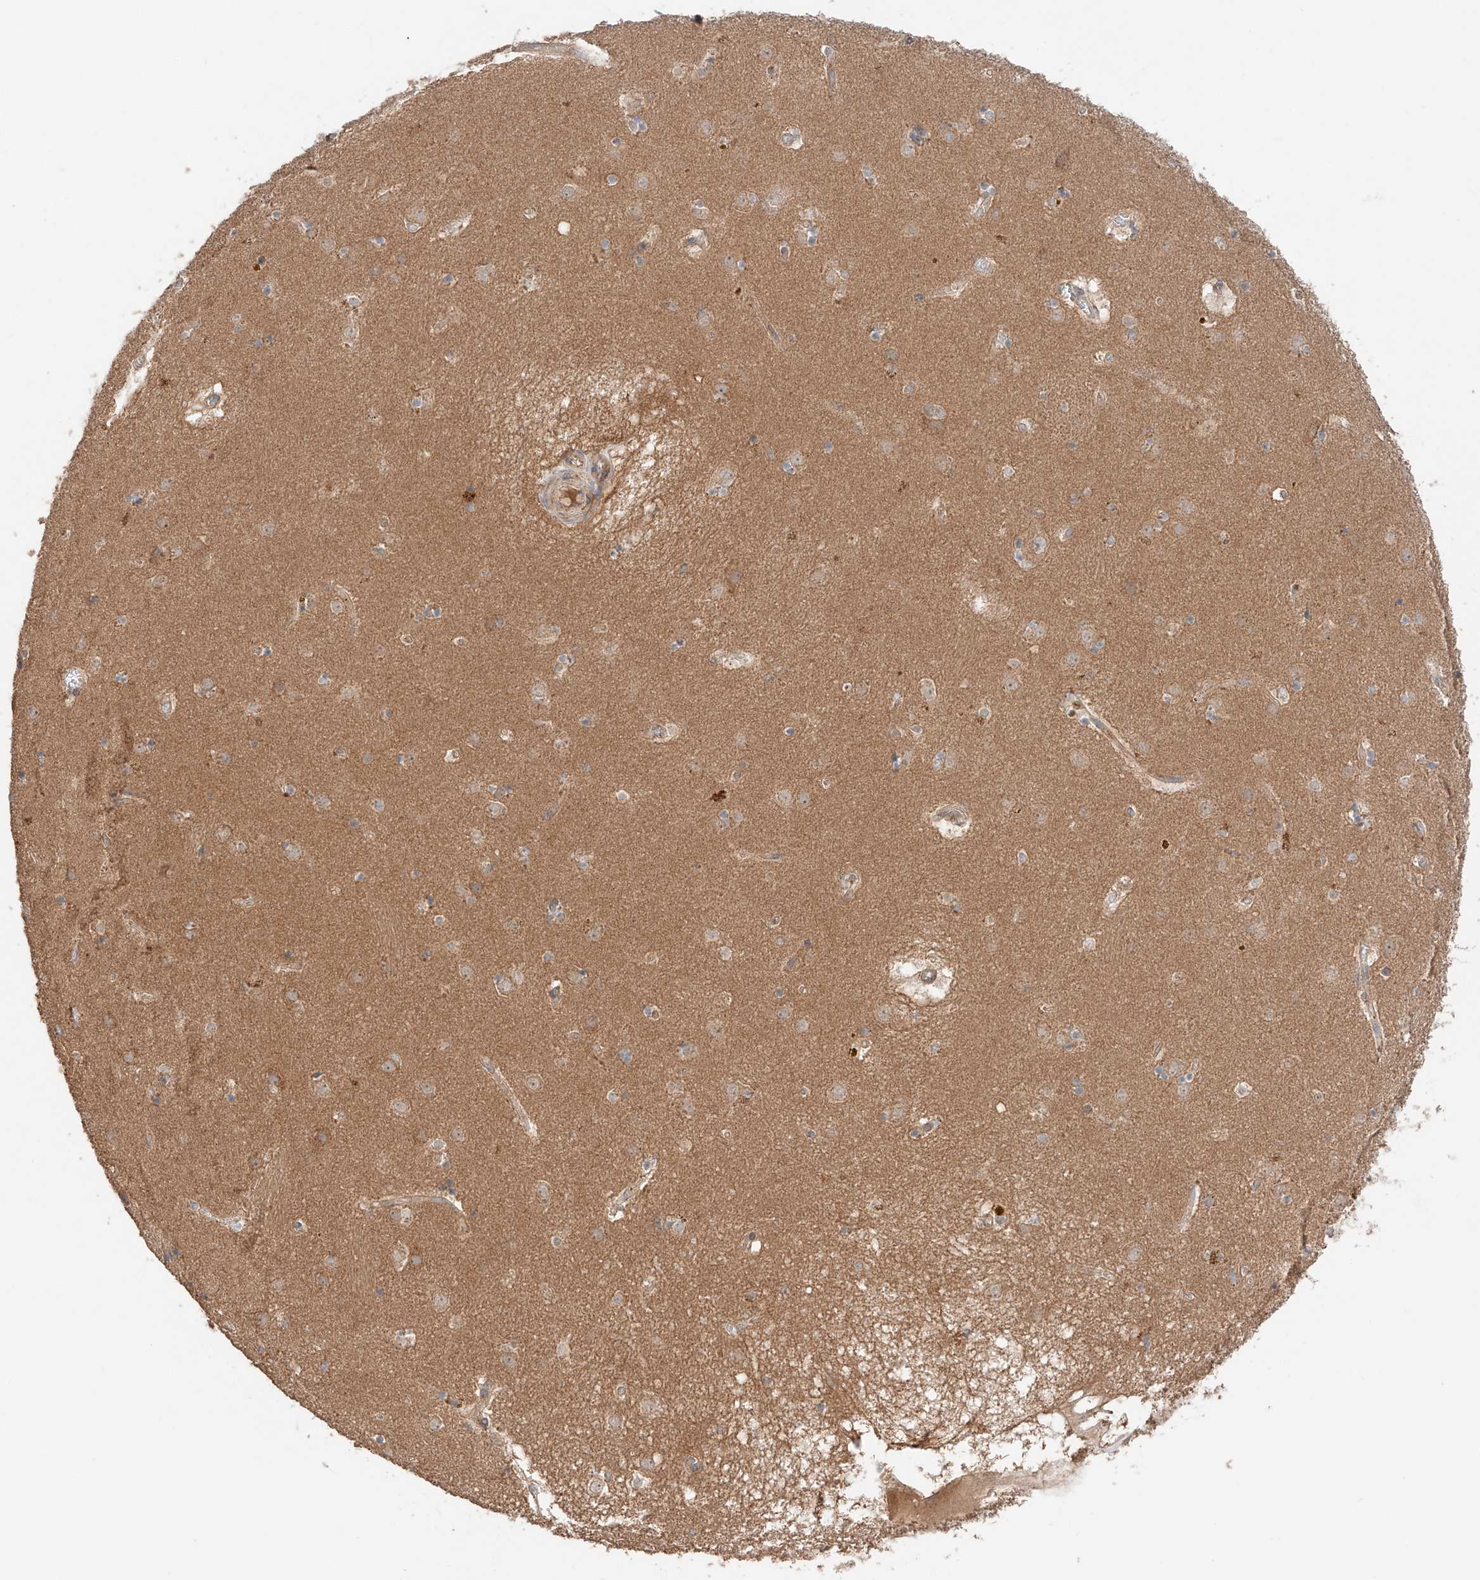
{"staining": {"intensity": "negative", "quantity": "none", "location": "none"}, "tissue": "caudate", "cell_type": "Glial cells", "image_type": "normal", "snomed": [{"axis": "morphology", "description": "Normal tissue, NOS"}, {"axis": "topography", "description": "Lateral ventricle wall"}], "caption": "A histopathology image of human caudate is negative for staining in glial cells. (Stains: DAB (3,3'-diaminobenzidine) immunohistochemistry with hematoxylin counter stain, Microscopy: brightfield microscopy at high magnification).", "gene": "XPNPEP1", "patient": {"sex": "male", "age": 70}}